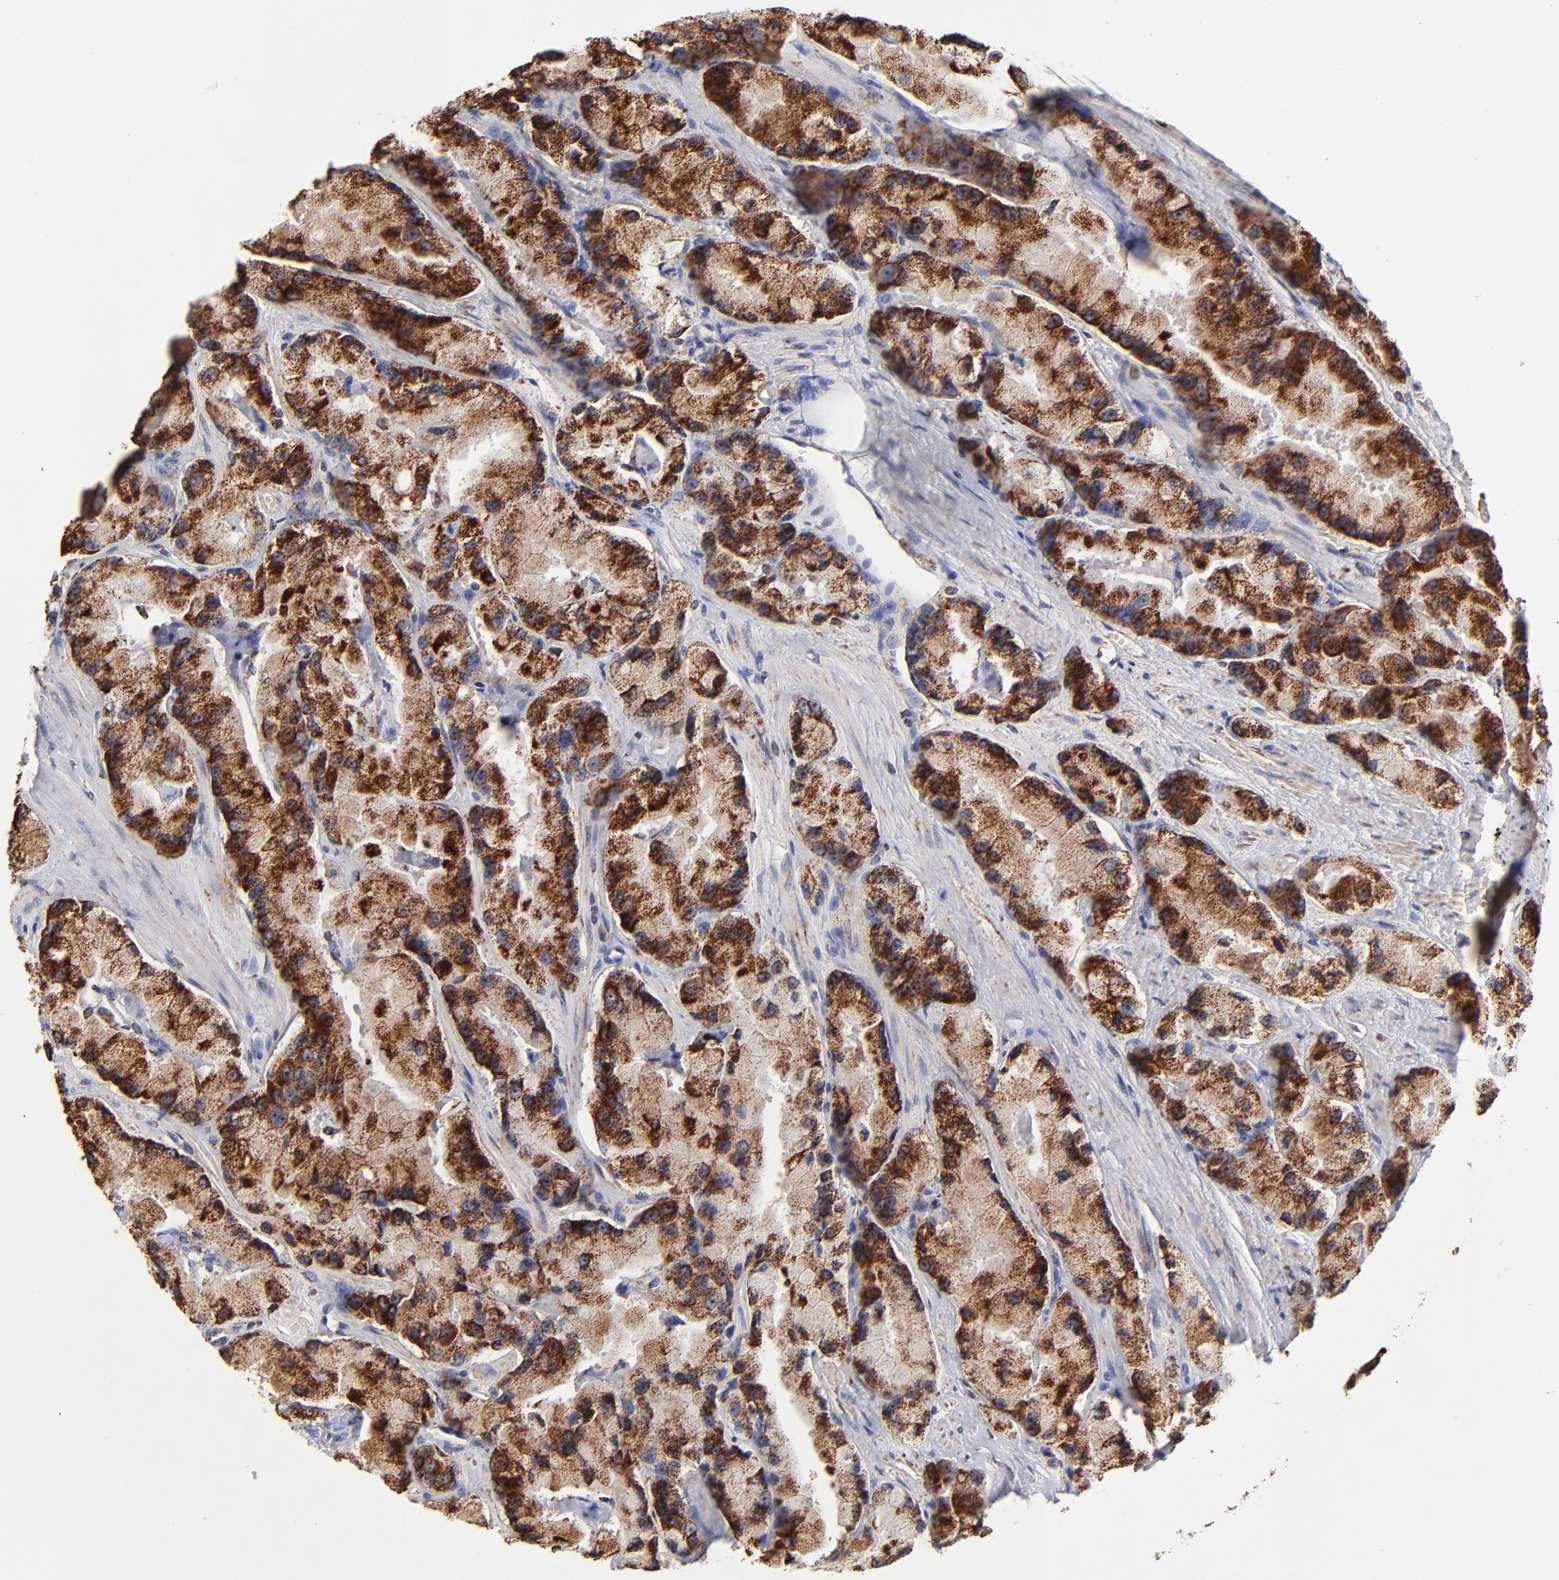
{"staining": {"intensity": "strong", "quantity": ">75%", "location": "cytoplasmic/membranous"}, "tissue": "prostate cancer", "cell_type": "Tumor cells", "image_type": "cancer", "snomed": [{"axis": "morphology", "description": "Adenocarcinoma, High grade"}, {"axis": "topography", "description": "Prostate"}], "caption": "An immunohistochemistry (IHC) micrograph of neoplastic tissue is shown. Protein staining in brown shows strong cytoplasmic/membranous positivity in adenocarcinoma (high-grade) (prostate) within tumor cells.", "gene": "ECH1", "patient": {"sex": "male", "age": 58}}